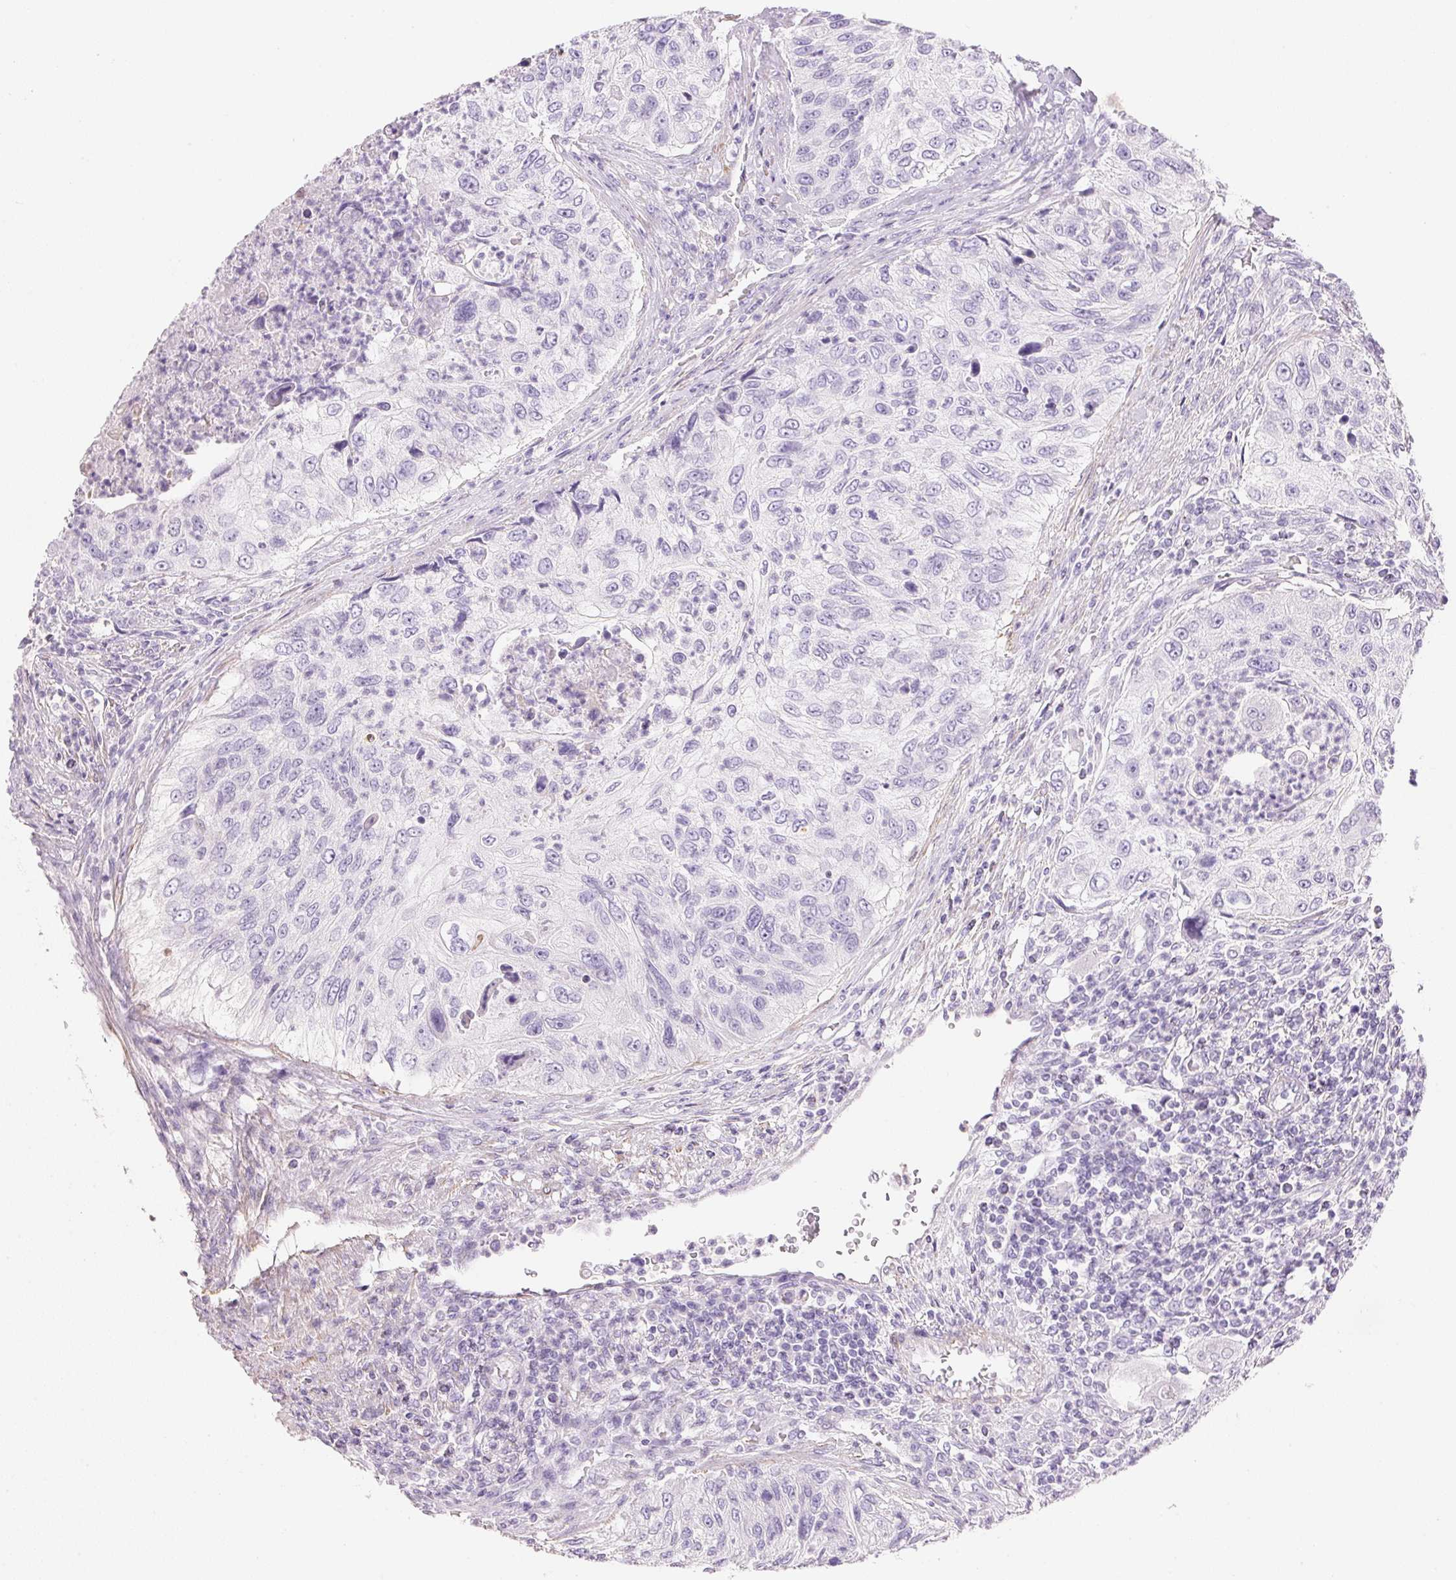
{"staining": {"intensity": "negative", "quantity": "none", "location": "none"}, "tissue": "urothelial cancer", "cell_type": "Tumor cells", "image_type": "cancer", "snomed": [{"axis": "morphology", "description": "Urothelial carcinoma, High grade"}, {"axis": "topography", "description": "Urinary bladder"}], "caption": "The micrograph shows no significant positivity in tumor cells of urothelial cancer.", "gene": "KCNE2", "patient": {"sex": "female", "age": 60}}